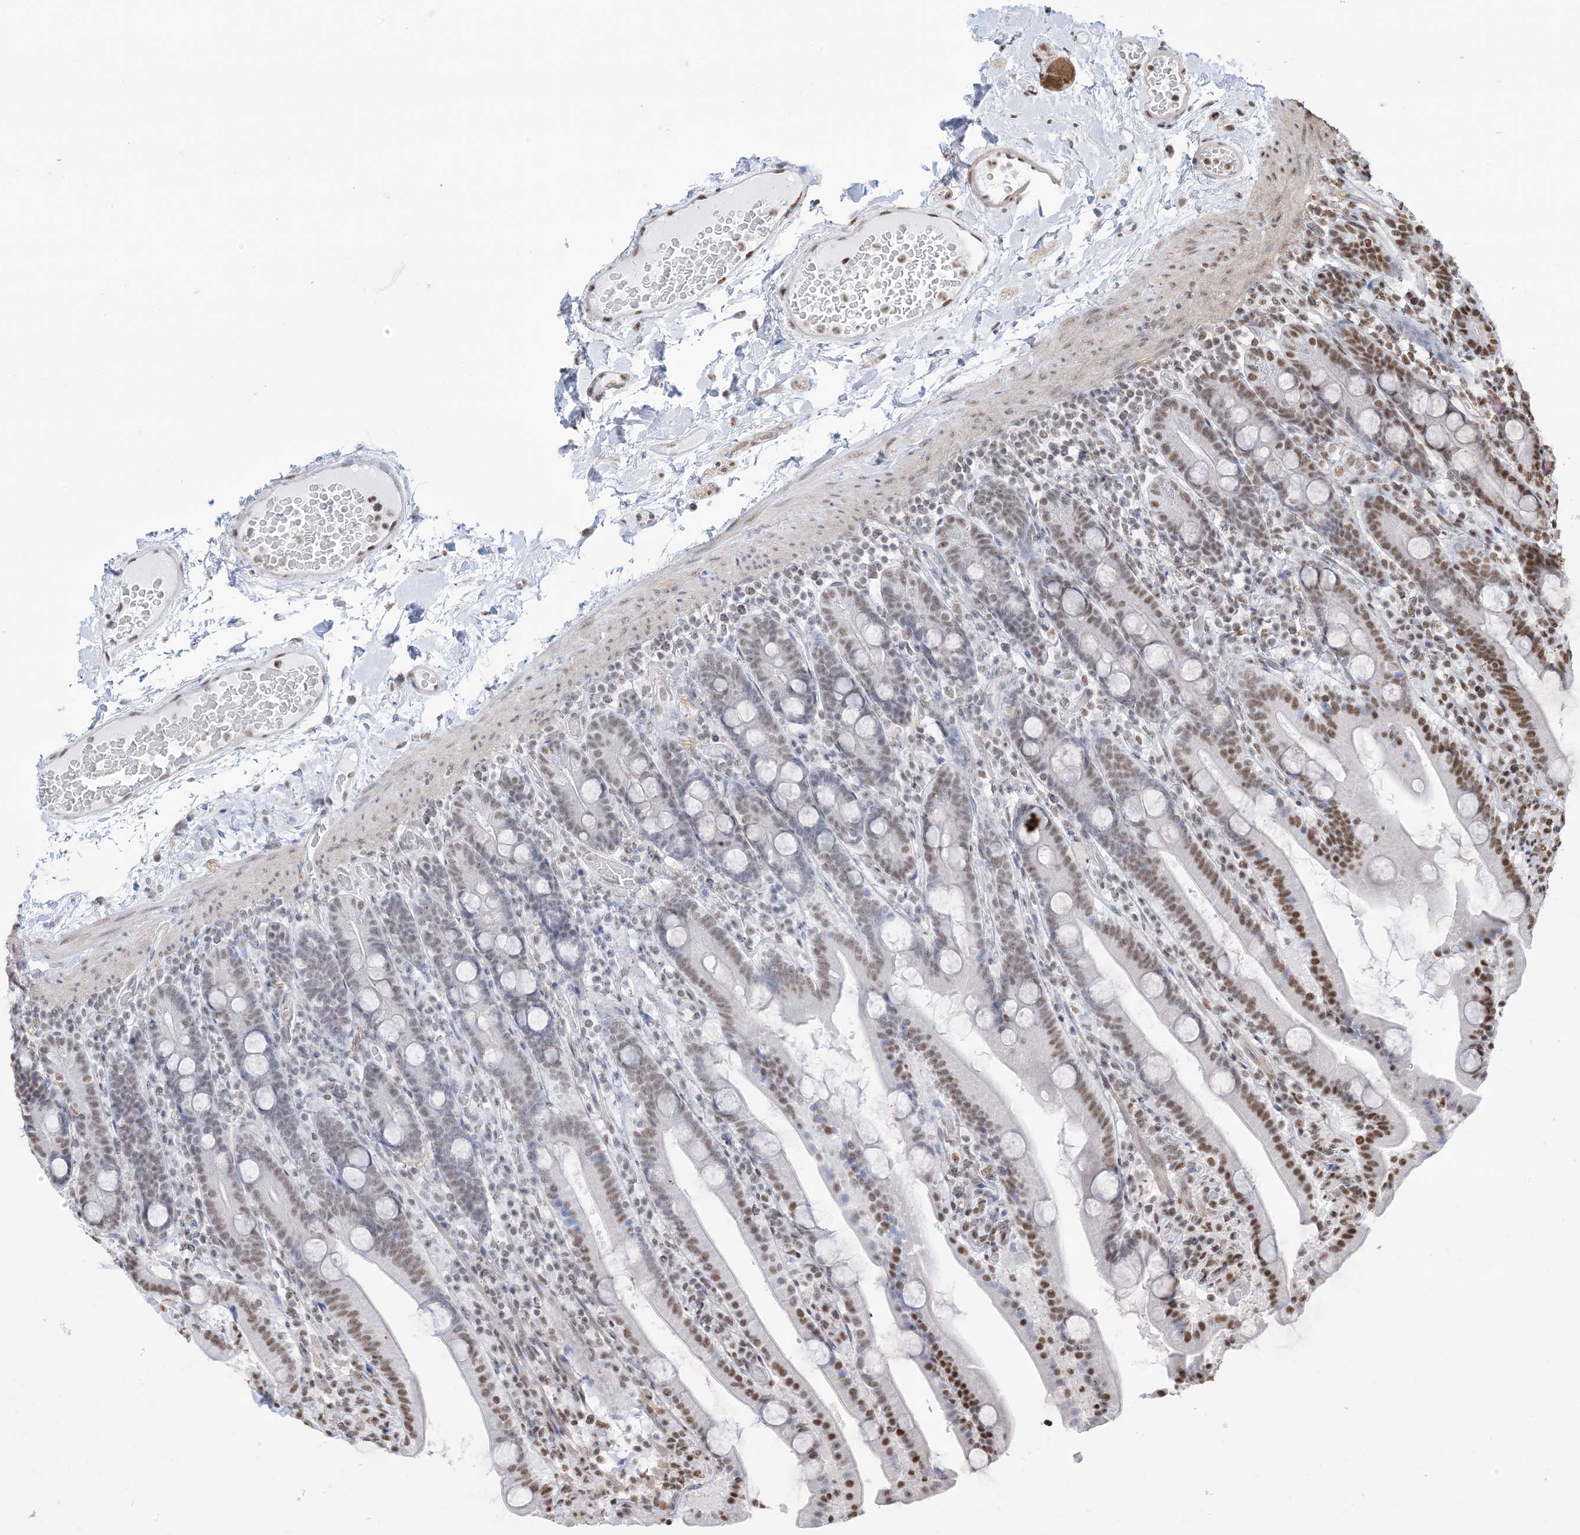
{"staining": {"intensity": "moderate", "quantity": ">75%", "location": "nuclear"}, "tissue": "duodenum", "cell_type": "Glandular cells", "image_type": "normal", "snomed": [{"axis": "morphology", "description": "Normal tissue, NOS"}, {"axis": "topography", "description": "Duodenum"}], "caption": "Immunohistochemistry image of unremarkable human duodenum stained for a protein (brown), which demonstrates medium levels of moderate nuclear expression in approximately >75% of glandular cells.", "gene": "ZNF792", "patient": {"sex": "male", "age": 55}}